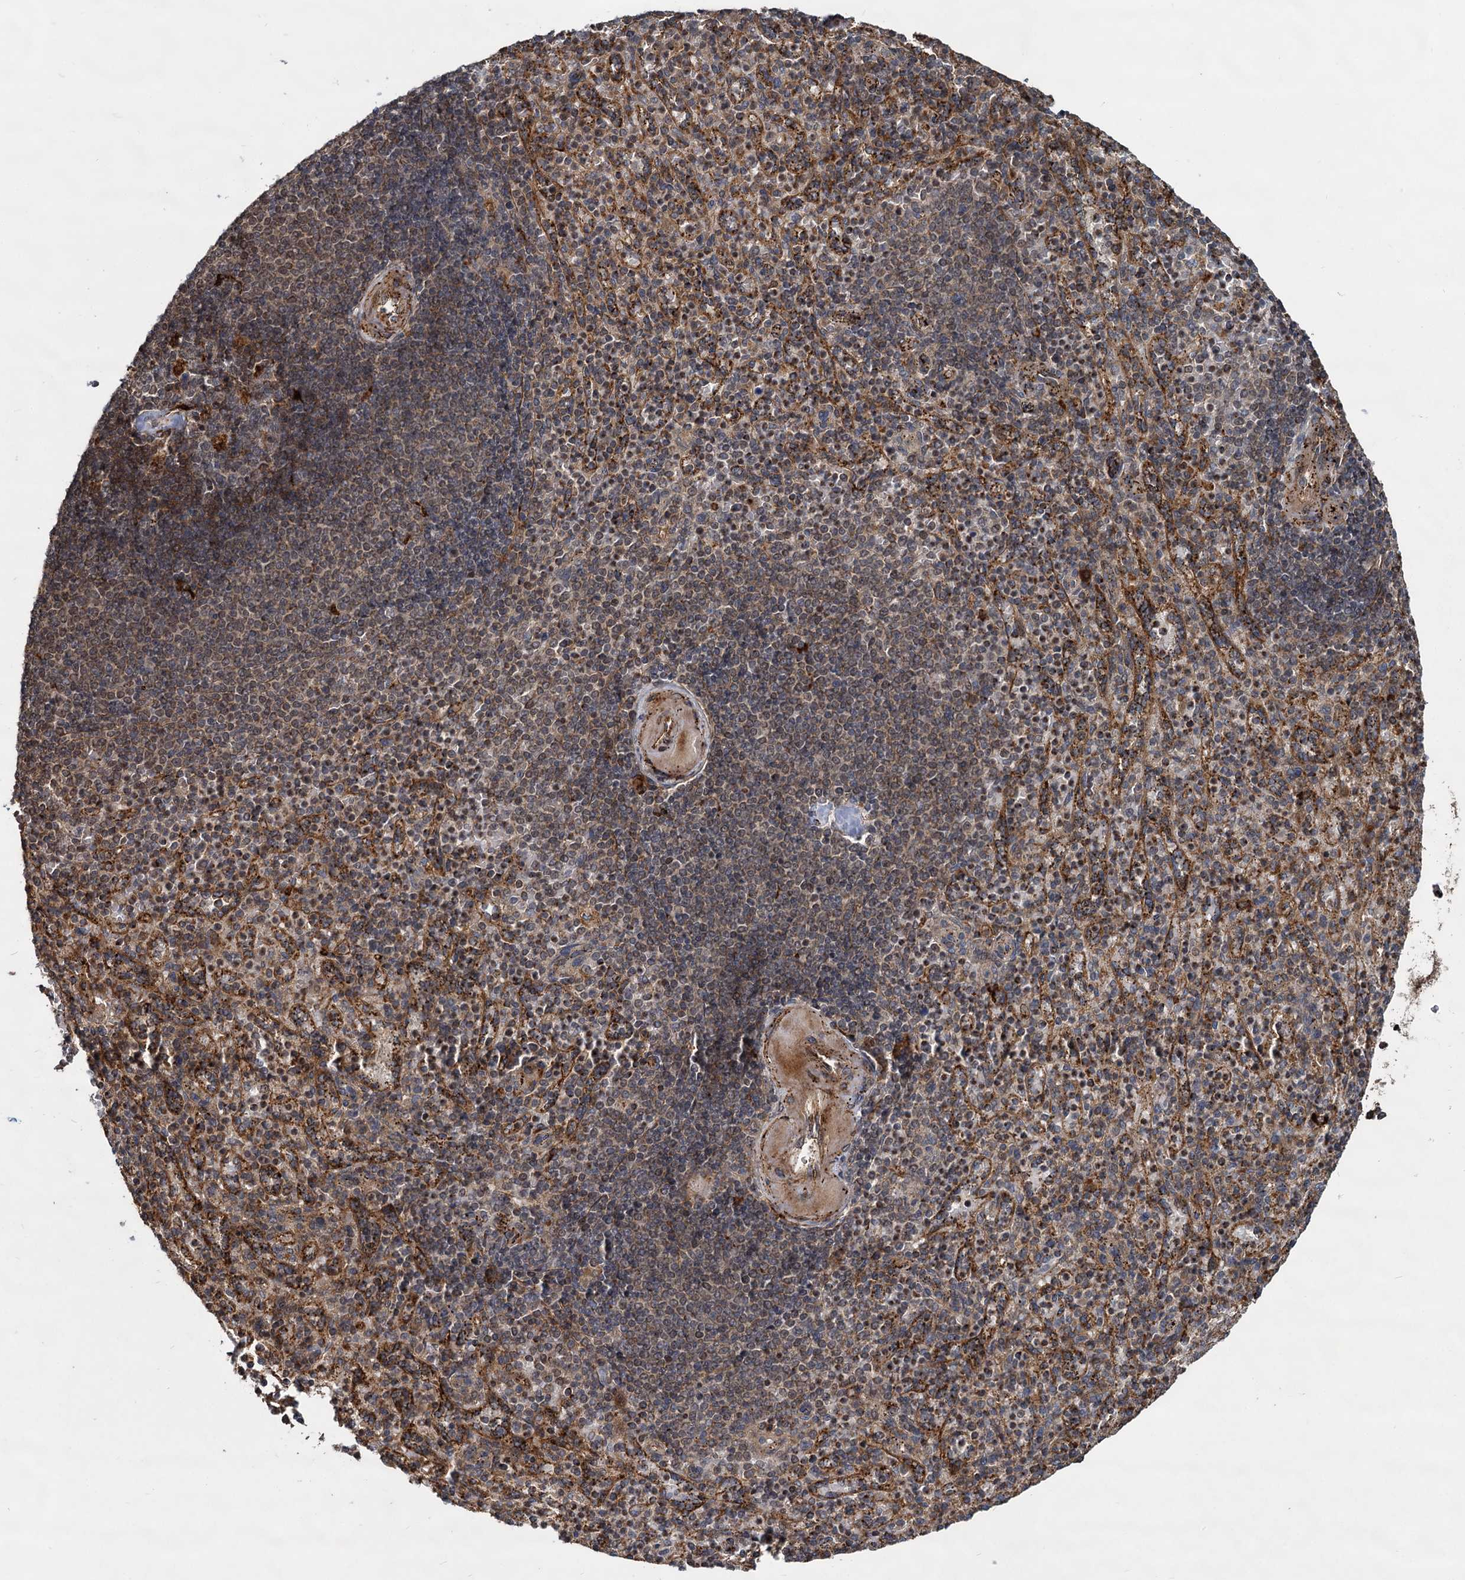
{"staining": {"intensity": "moderate", "quantity": "25%-75%", "location": "cytoplasmic/membranous"}, "tissue": "spleen", "cell_type": "Cells in red pulp", "image_type": "normal", "snomed": [{"axis": "morphology", "description": "Normal tissue, NOS"}, {"axis": "topography", "description": "Spleen"}], "caption": "Immunohistochemical staining of benign human spleen shows 25%-75% levels of moderate cytoplasmic/membranous protein expression in about 25%-75% of cells in red pulp. (DAB IHC with brightfield microscopy, high magnification).", "gene": "TRIM23", "patient": {"sex": "female", "age": 74}}